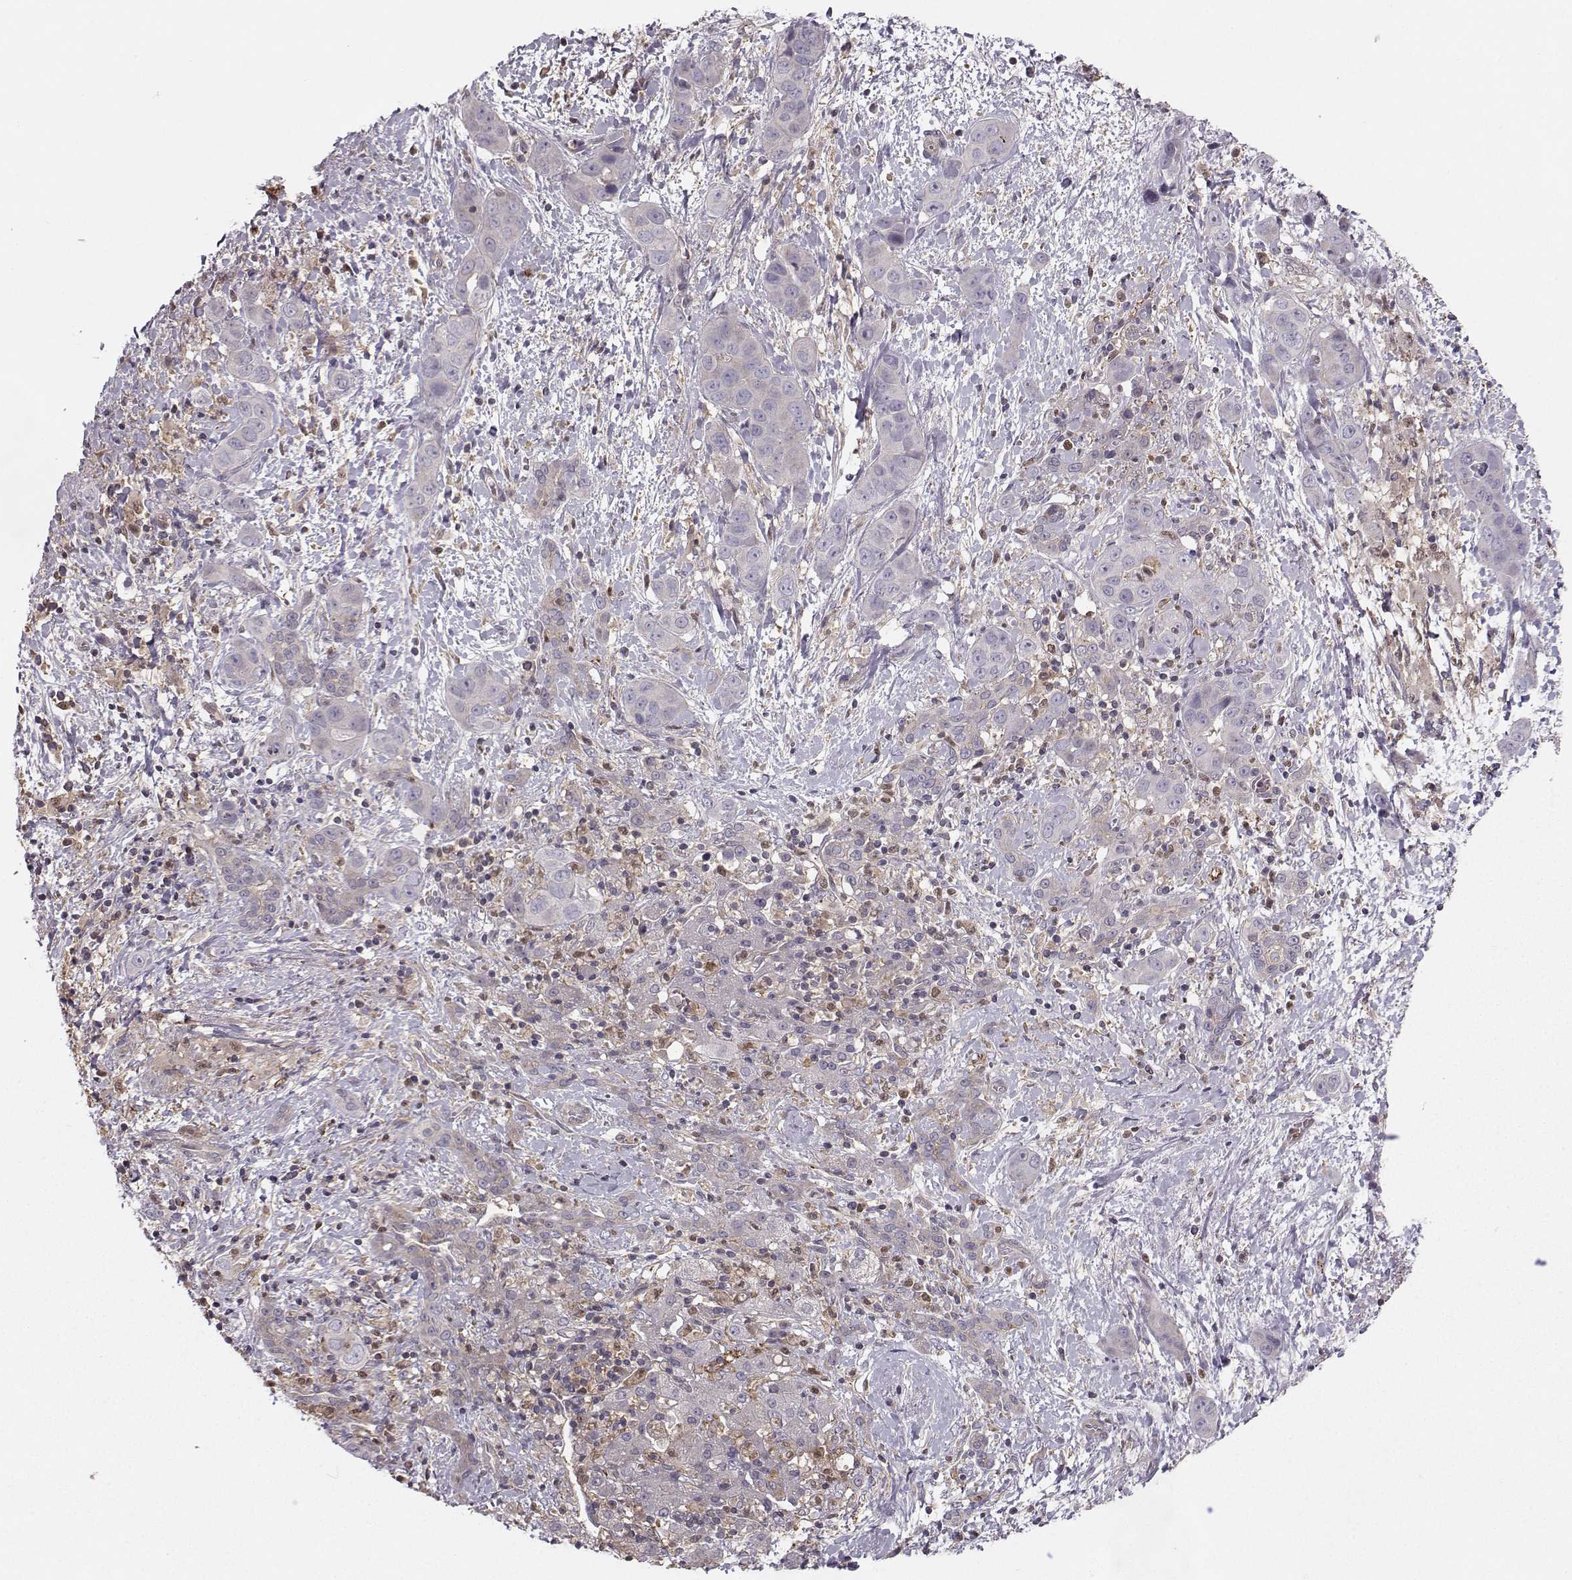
{"staining": {"intensity": "negative", "quantity": "none", "location": "none"}, "tissue": "liver cancer", "cell_type": "Tumor cells", "image_type": "cancer", "snomed": [{"axis": "morphology", "description": "Cholangiocarcinoma"}, {"axis": "topography", "description": "Liver"}], "caption": "Histopathology image shows no protein expression in tumor cells of liver cholangiocarcinoma tissue.", "gene": "ASB16", "patient": {"sex": "female", "age": 52}}